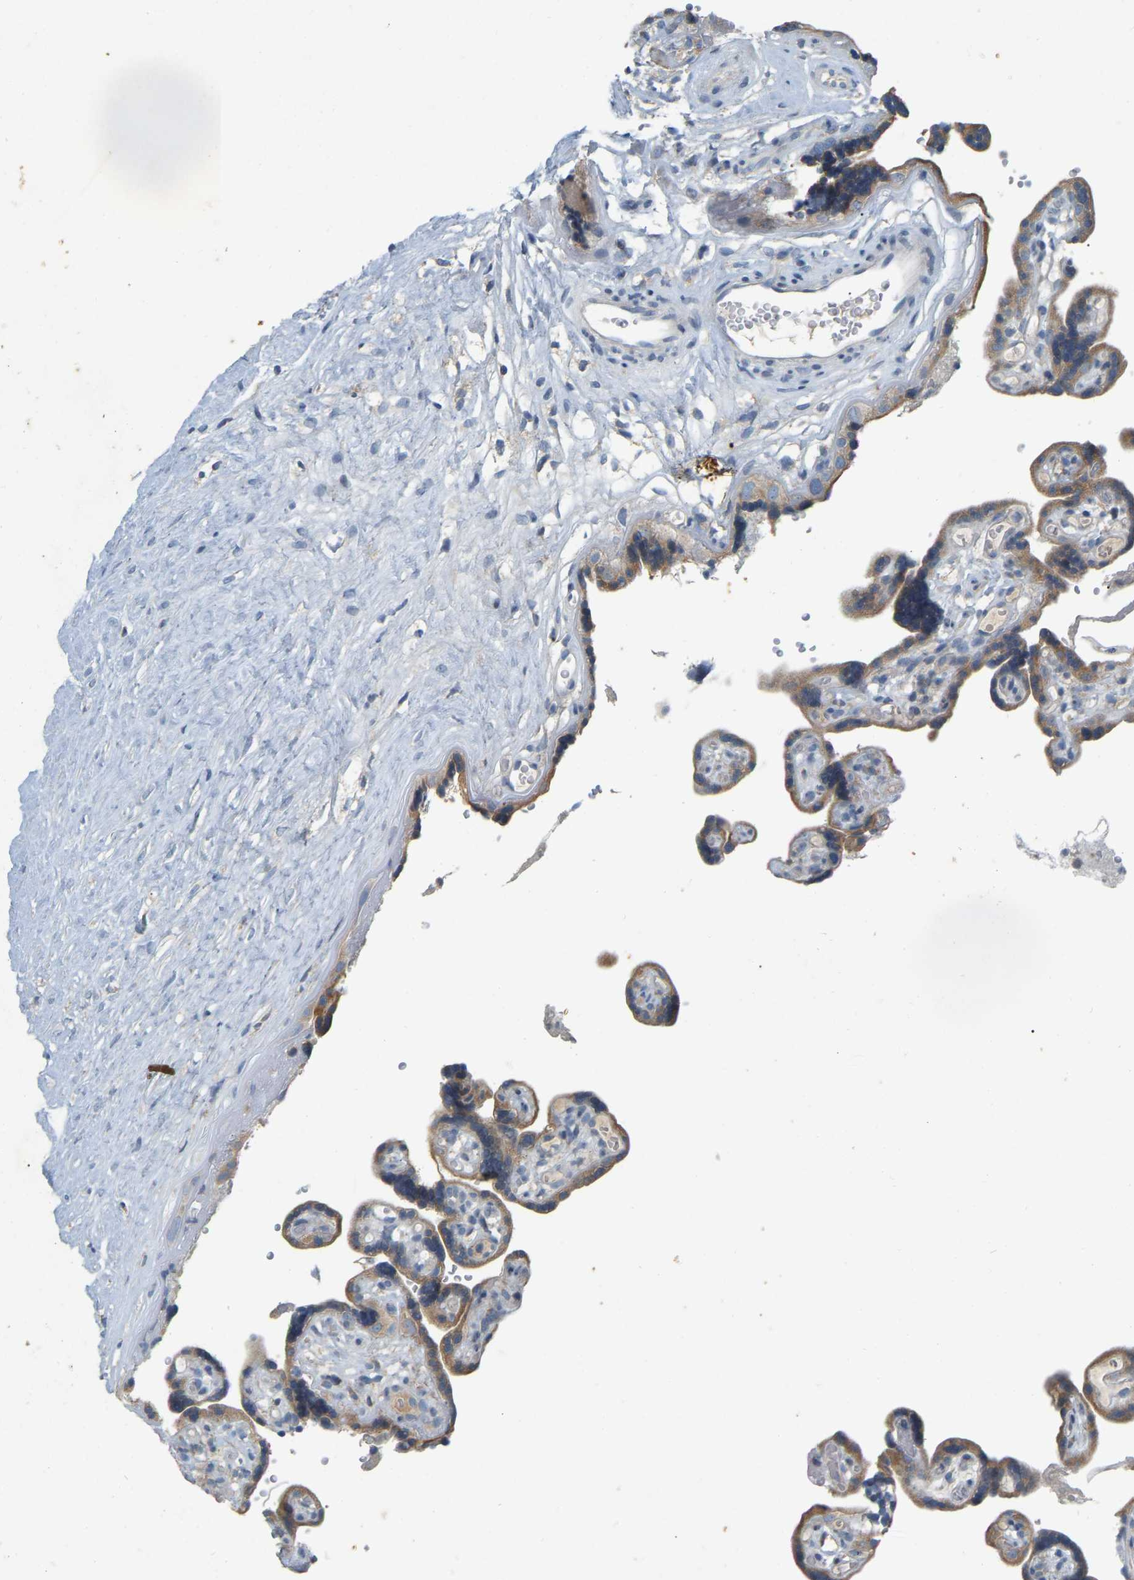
{"staining": {"intensity": "moderate", "quantity": ">75%", "location": "cytoplasmic/membranous"}, "tissue": "placenta", "cell_type": "Decidual cells", "image_type": "normal", "snomed": [{"axis": "morphology", "description": "Normal tissue, NOS"}, {"axis": "topography", "description": "Placenta"}], "caption": "Immunohistochemistry (IHC) (DAB) staining of normal human placenta exhibits moderate cytoplasmic/membranous protein staining in about >75% of decidual cells.", "gene": "ENSG00000283765", "patient": {"sex": "female", "age": 30}}